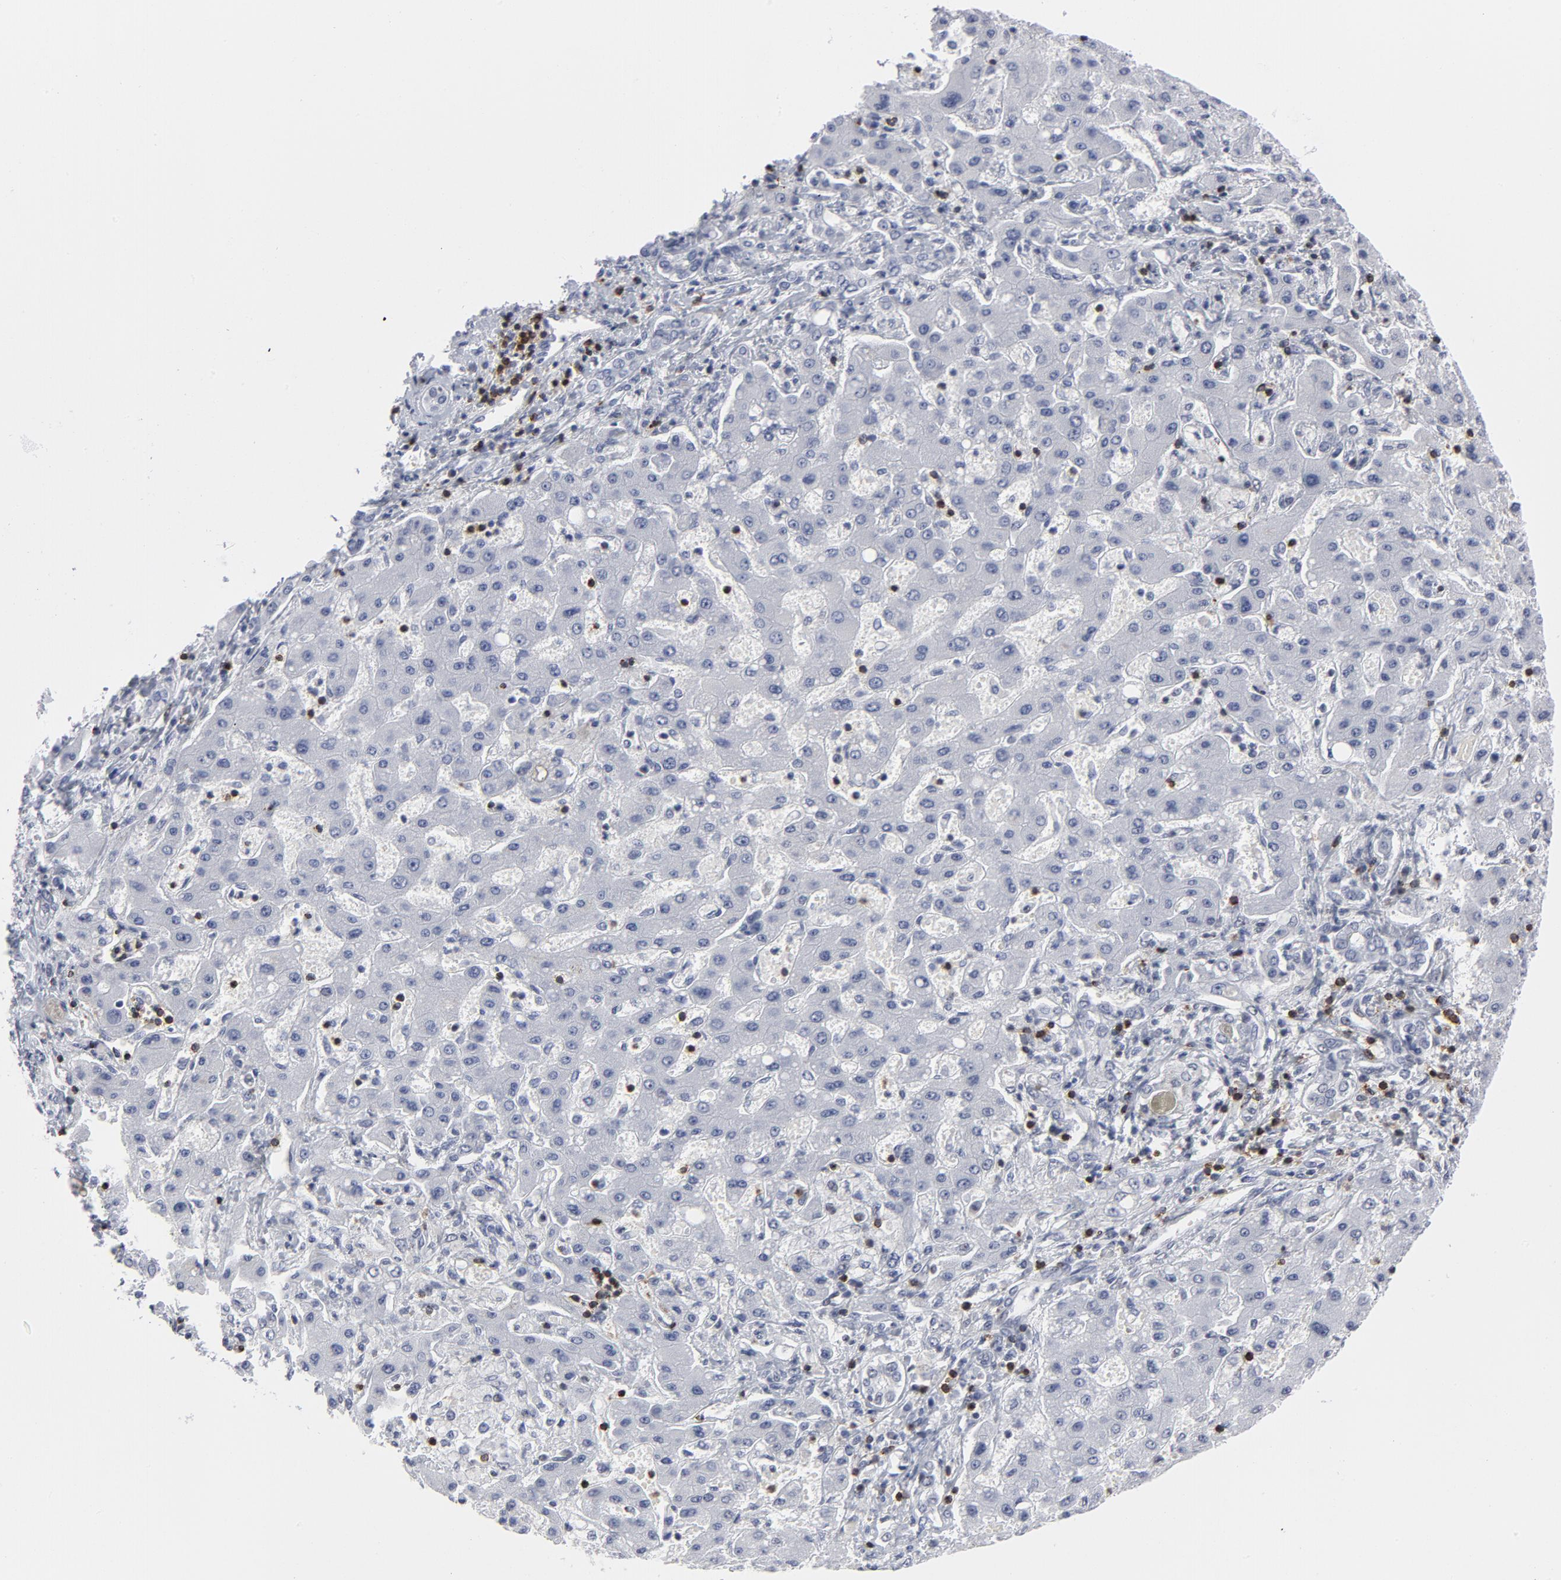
{"staining": {"intensity": "negative", "quantity": "none", "location": "none"}, "tissue": "liver cancer", "cell_type": "Tumor cells", "image_type": "cancer", "snomed": [{"axis": "morphology", "description": "Cholangiocarcinoma"}, {"axis": "topography", "description": "Liver"}], "caption": "Immunohistochemistry (IHC) image of cholangiocarcinoma (liver) stained for a protein (brown), which shows no staining in tumor cells.", "gene": "CD2", "patient": {"sex": "male", "age": 50}}